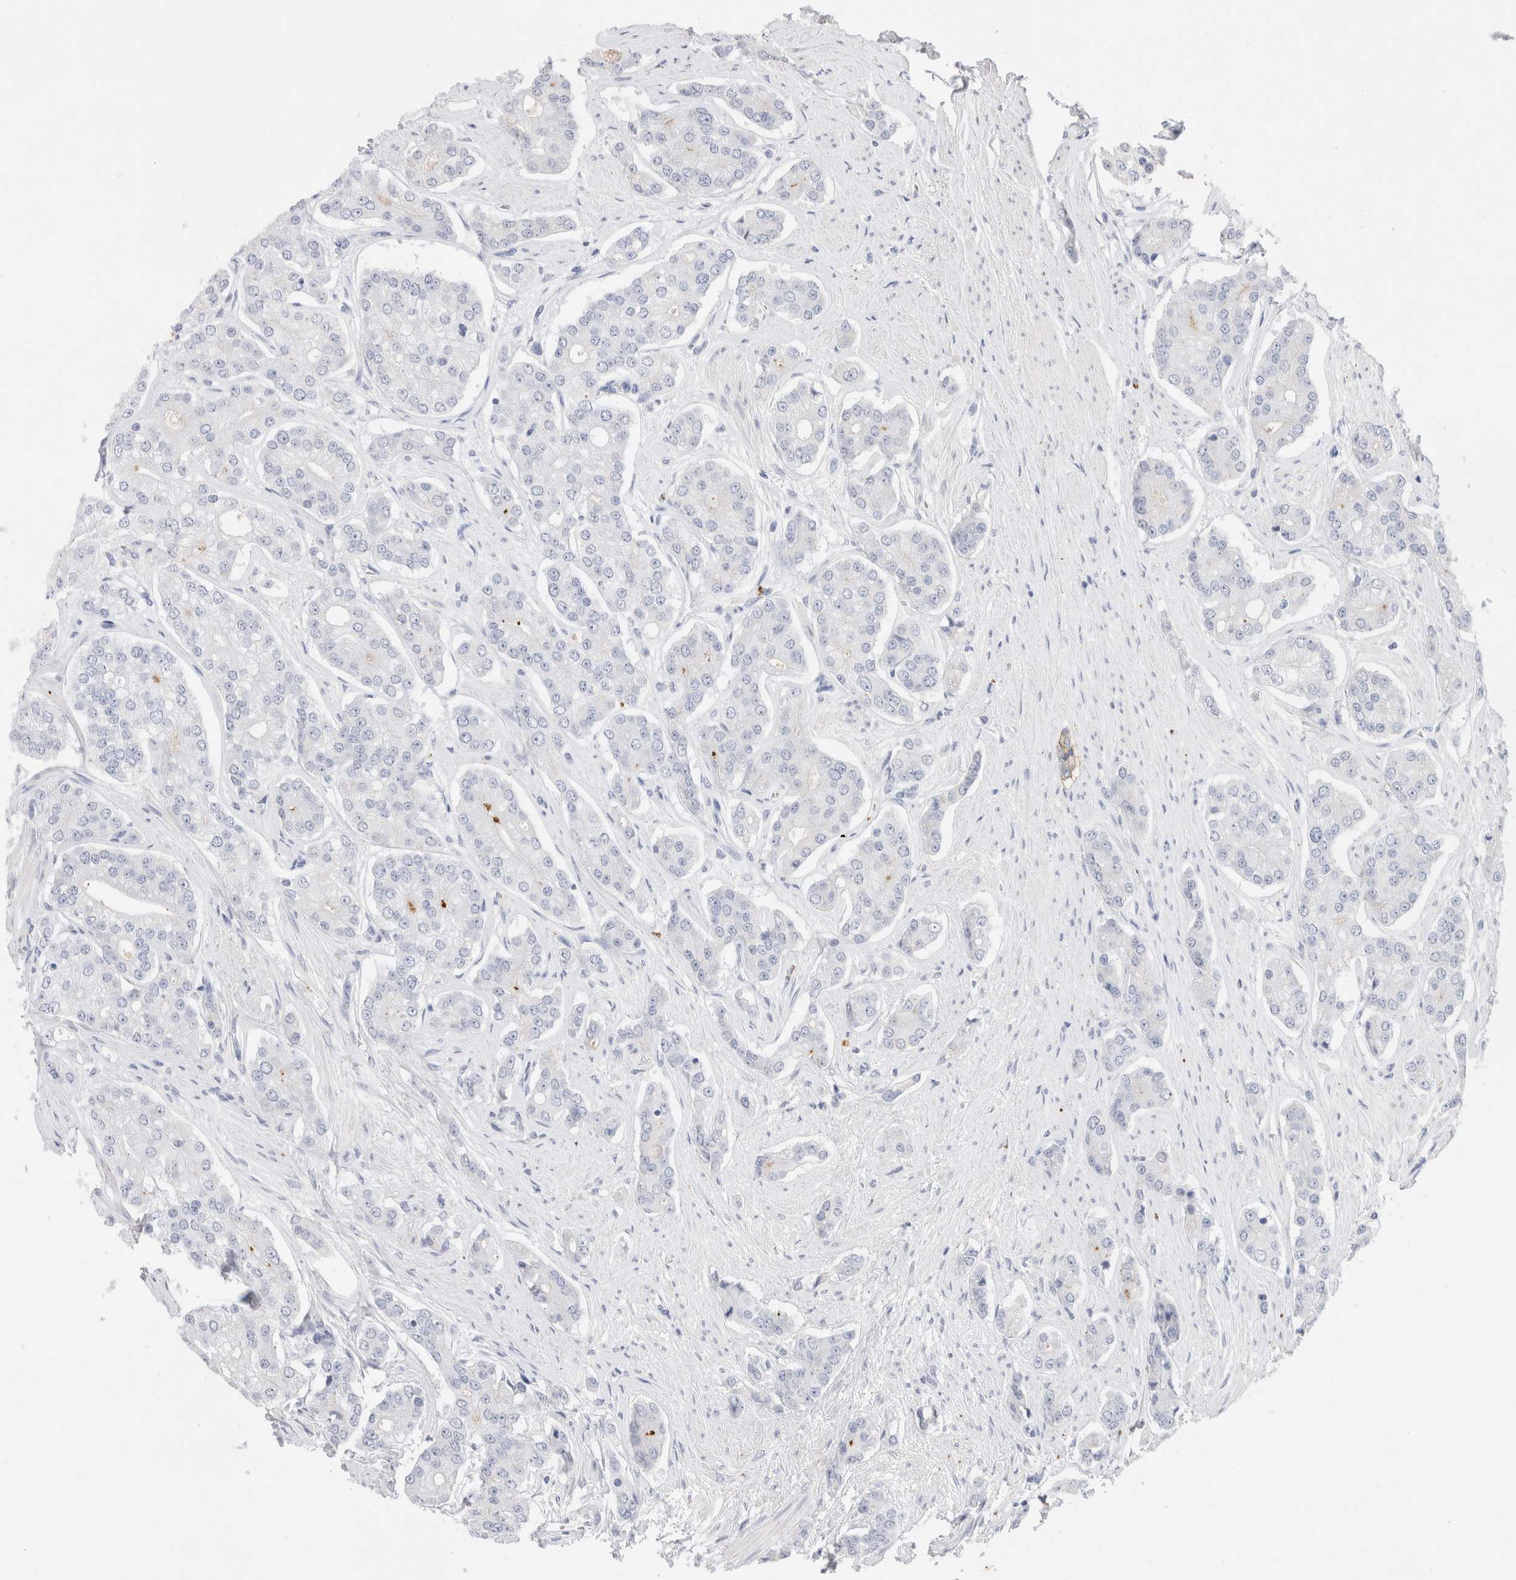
{"staining": {"intensity": "weak", "quantity": "<25%", "location": "cytoplasmic/membranous"}, "tissue": "prostate cancer", "cell_type": "Tumor cells", "image_type": "cancer", "snomed": [{"axis": "morphology", "description": "Adenocarcinoma, High grade"}, {"axis": "topography", "description": "Prostate"}], "caption": "IHC of prostate adenocarcinoma (high-grade) exhibits no expression in tumor cells.", "gene": "EPCAM", "patient": {"sex": "male", "age": 71}}